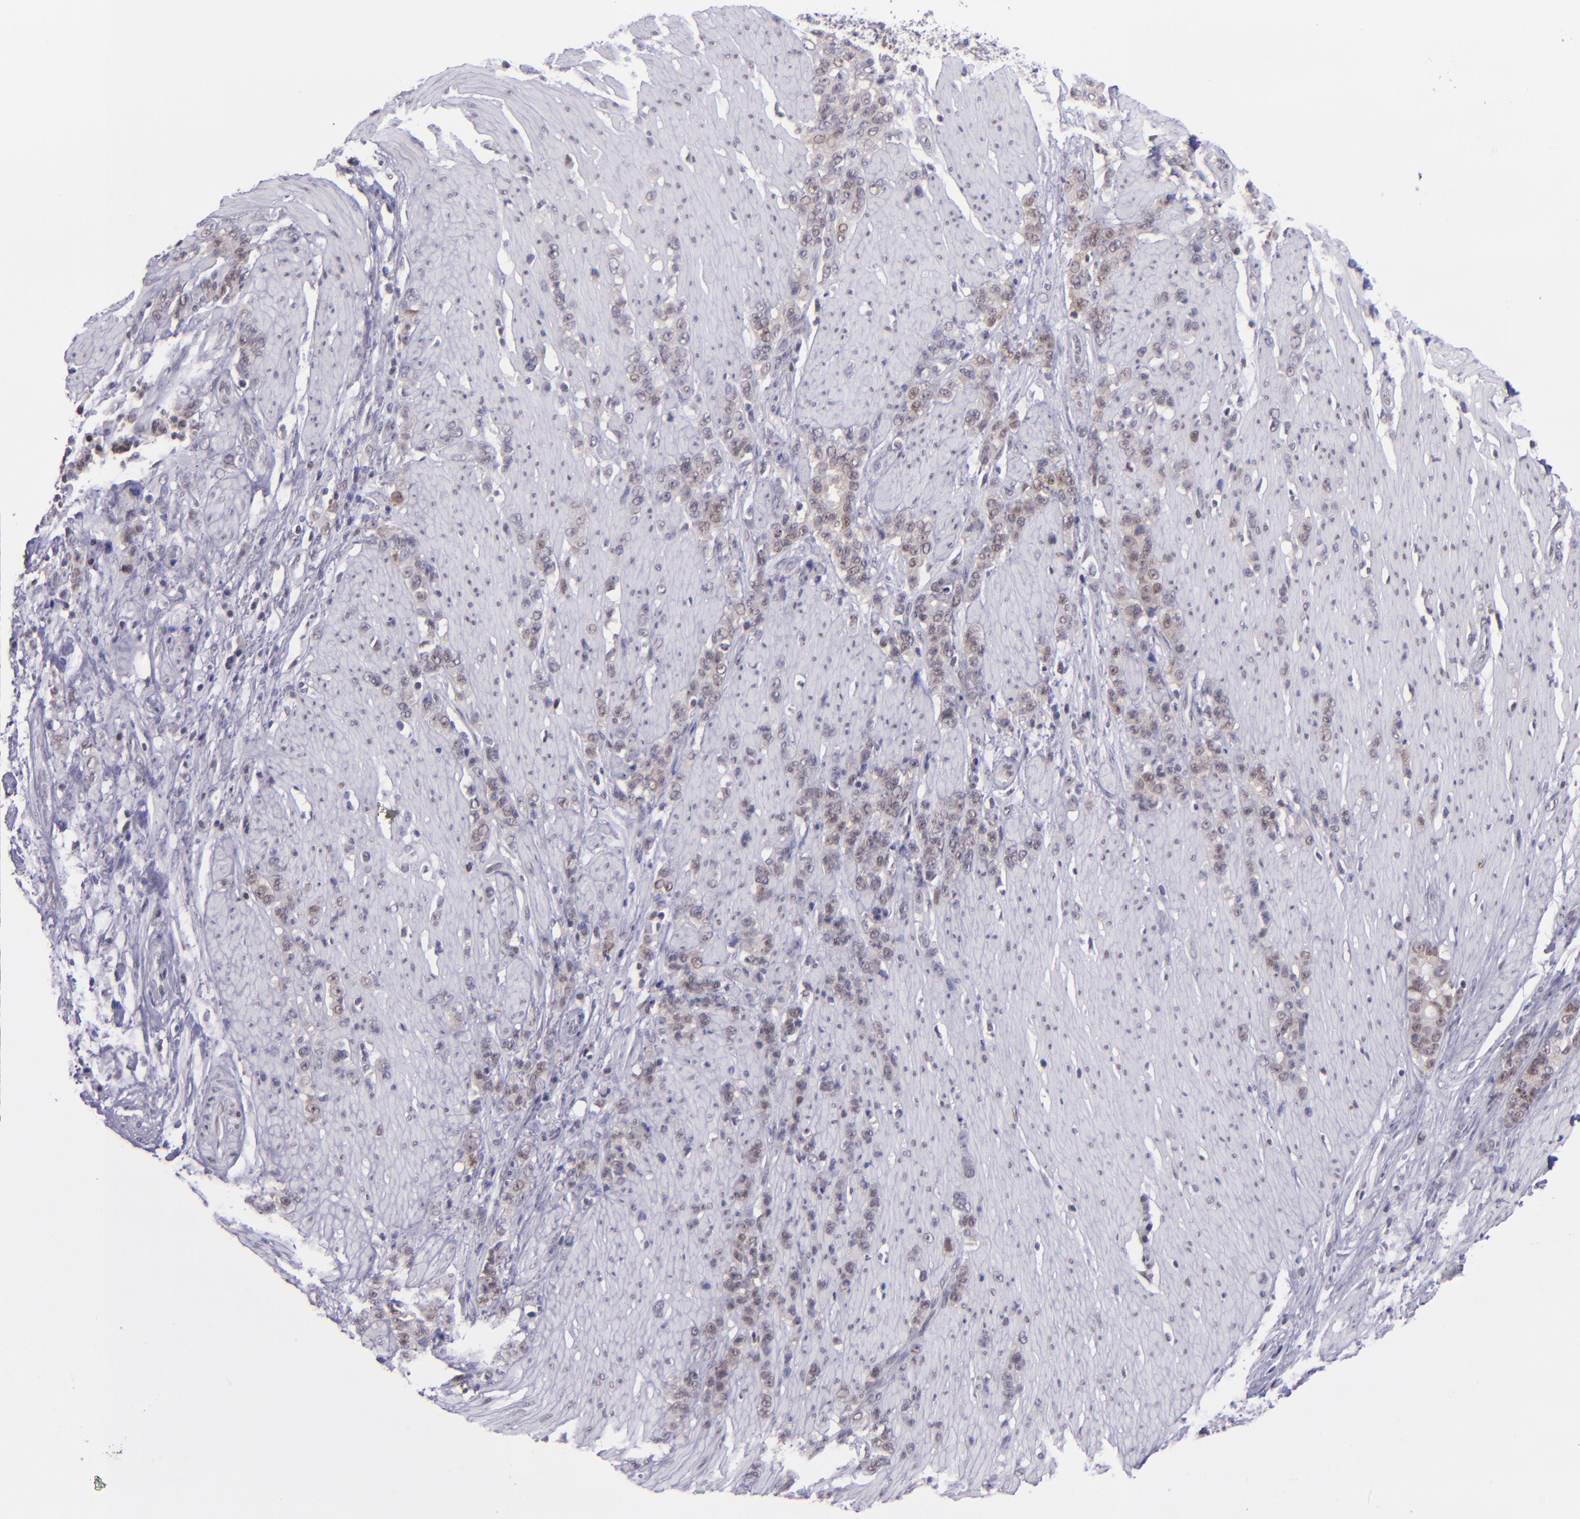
{"staining": {"intensity": "weak", "quantity": "25%-75%", "location": "cytoplasmic/membranous"}, "tissue": "stomach cancer", "cell_type": "Tumor cells", "image_type": "cancer", "snomed": [{"axis": "morphology", "description": "Adenocarcinoma, NOS"}, {"axis": "topography", "description": "Stomach, lower"}], "caption": "The immunohistochemical stain shows weak cytoplasmic/membranous expression in tumor cells of stomach cancer tissue. (DAB (3,3'-diaminobenzidine) IHC with brightfield microscopy, high magnification).", "gene": "BAG1", "patient": {"sex": "male", "age": 88}}